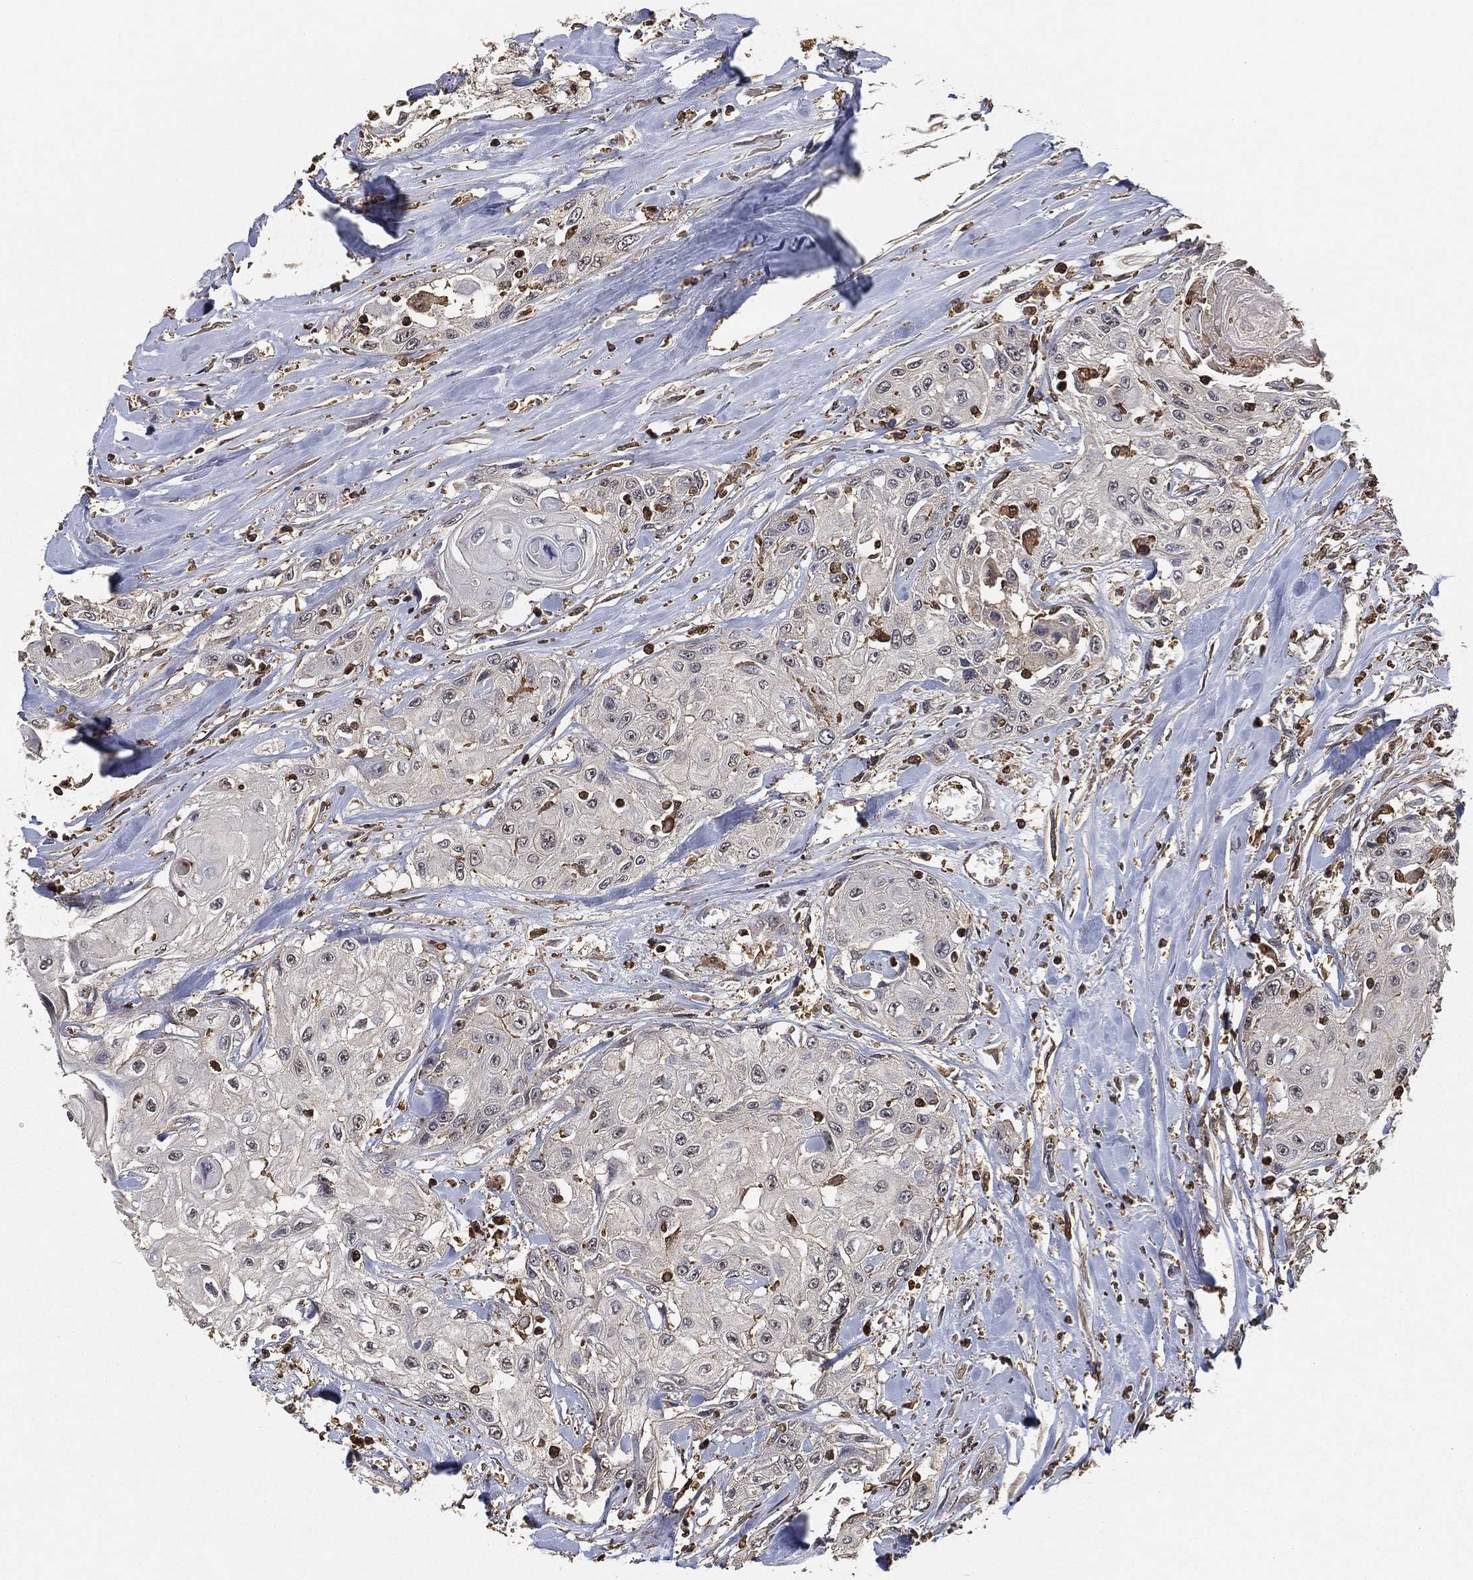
{"staining": {"intensity": "negative", "quantity": "none", "location": "none"}, "tissue": "head and neck cancer", "cell_type": "Tumor cells", "image_type": "cancer", "snomed": [{"axis": "morphology", "description": "Normal tissue, NOS"}, {"axis": "morphology", "description": "Squamous cell carcinoma, NOS"}, {"axis": "topography", "description": "Oral tissue"}, {"axis": "topography", "description": "Peripheral nerve tissue"}, {"axis": "topography", "description": "Head-Neck"}], "caption": "This is an immunohistochemistry (IHC) micrograph of human head and neck cancer. There is no positivity in tumor cells.", "gene": "CRYL1", "patient": {"sex": "female", "age": 59}}